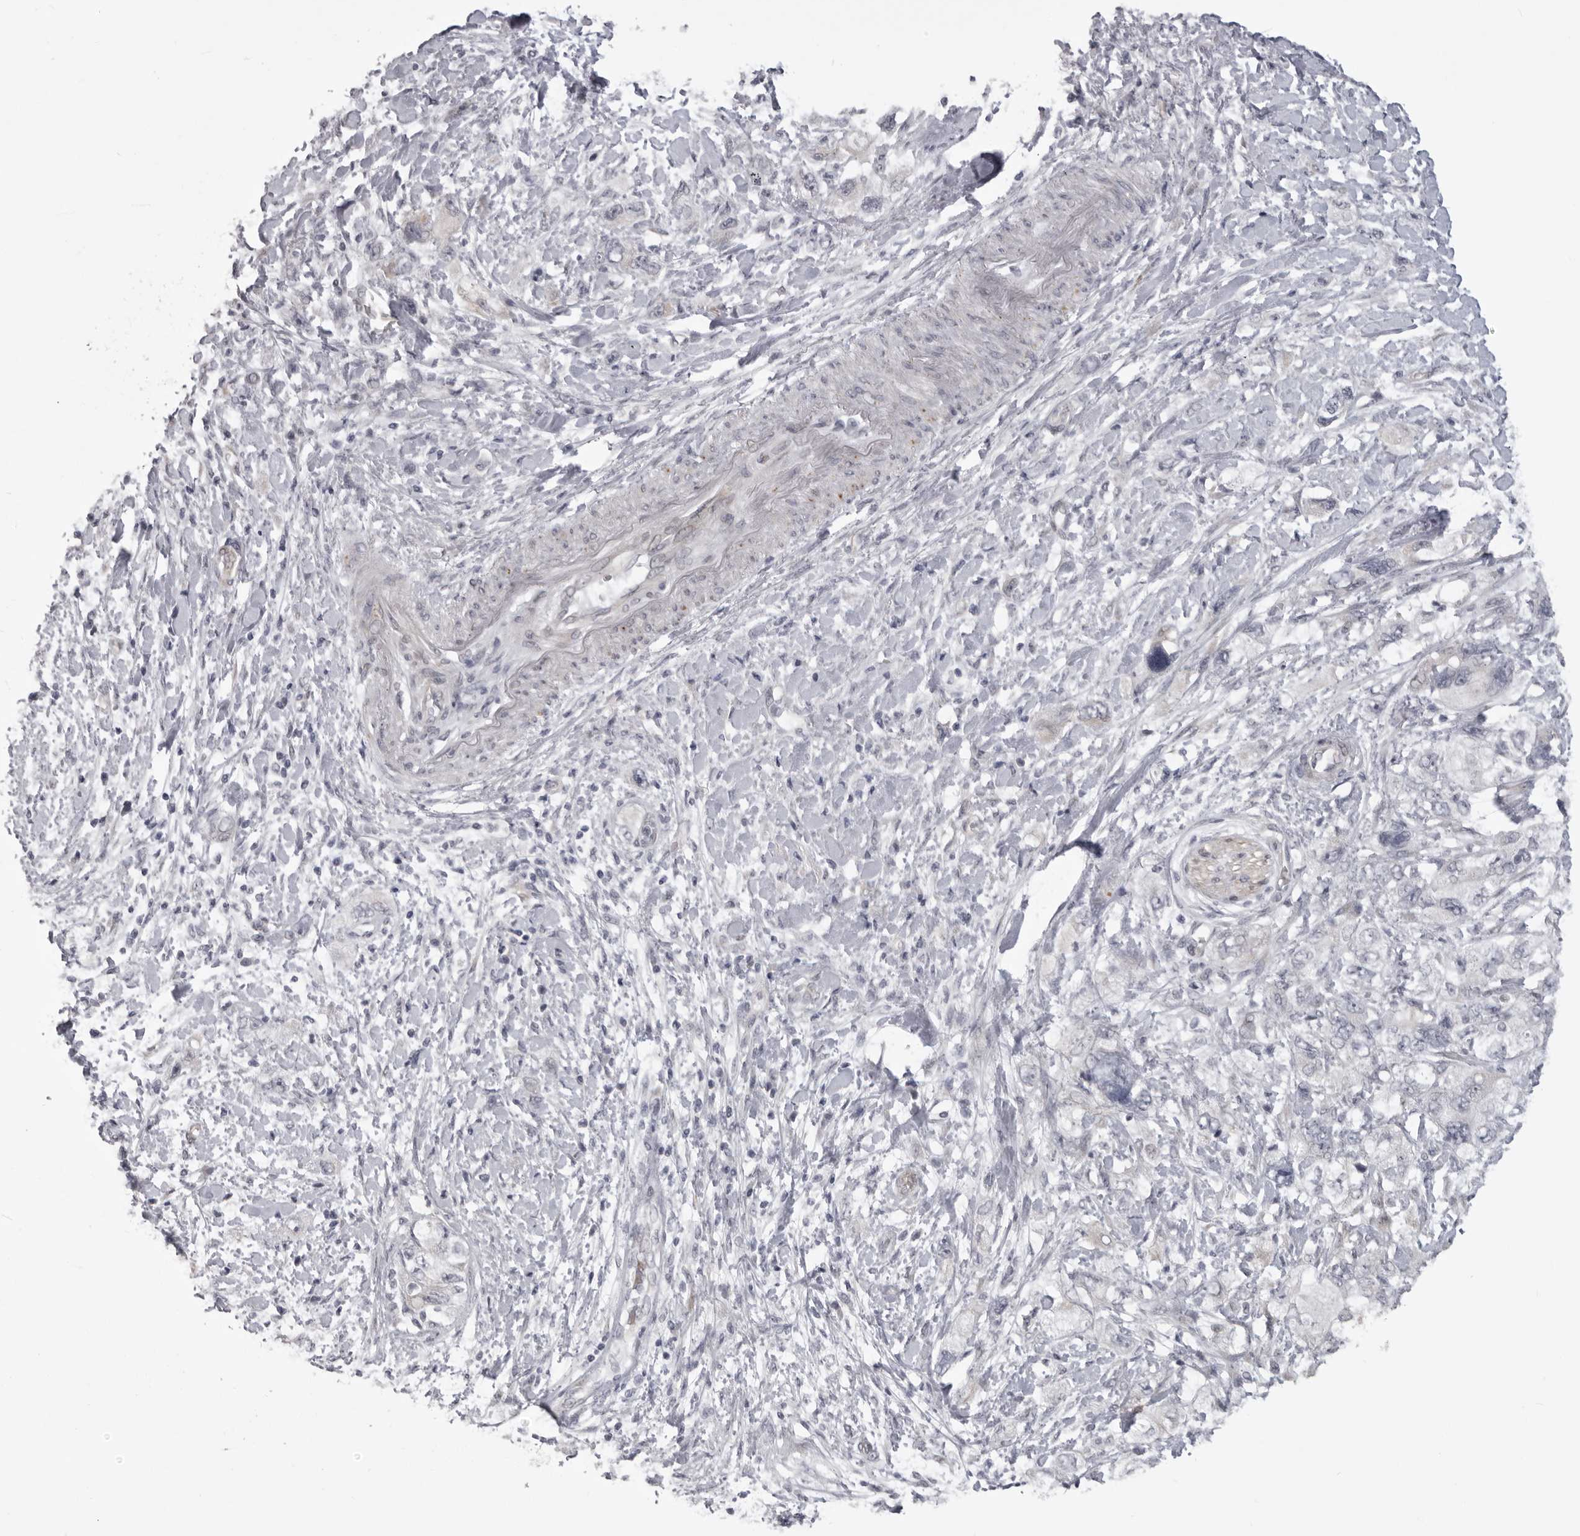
{"staining": {"intensity": "negative", "quantity": "none", "location": "none"}, "tissue": "pancreatic cancer", "cell_type": "Tumor cells", "image_type": "cancer", "snomed": [{"axis": "morphology", "description": "Adenocarcinoma, NOS"}, {"axis": "topography", "description": "Pancreas"}], "caption": "Immunohistochemistry (IHC) of human adenocarcinoma (pancreatic) shows no staining in tumor cells.", "gene": "EPHA10", "patient": {"sex": "female", "age": 73}}